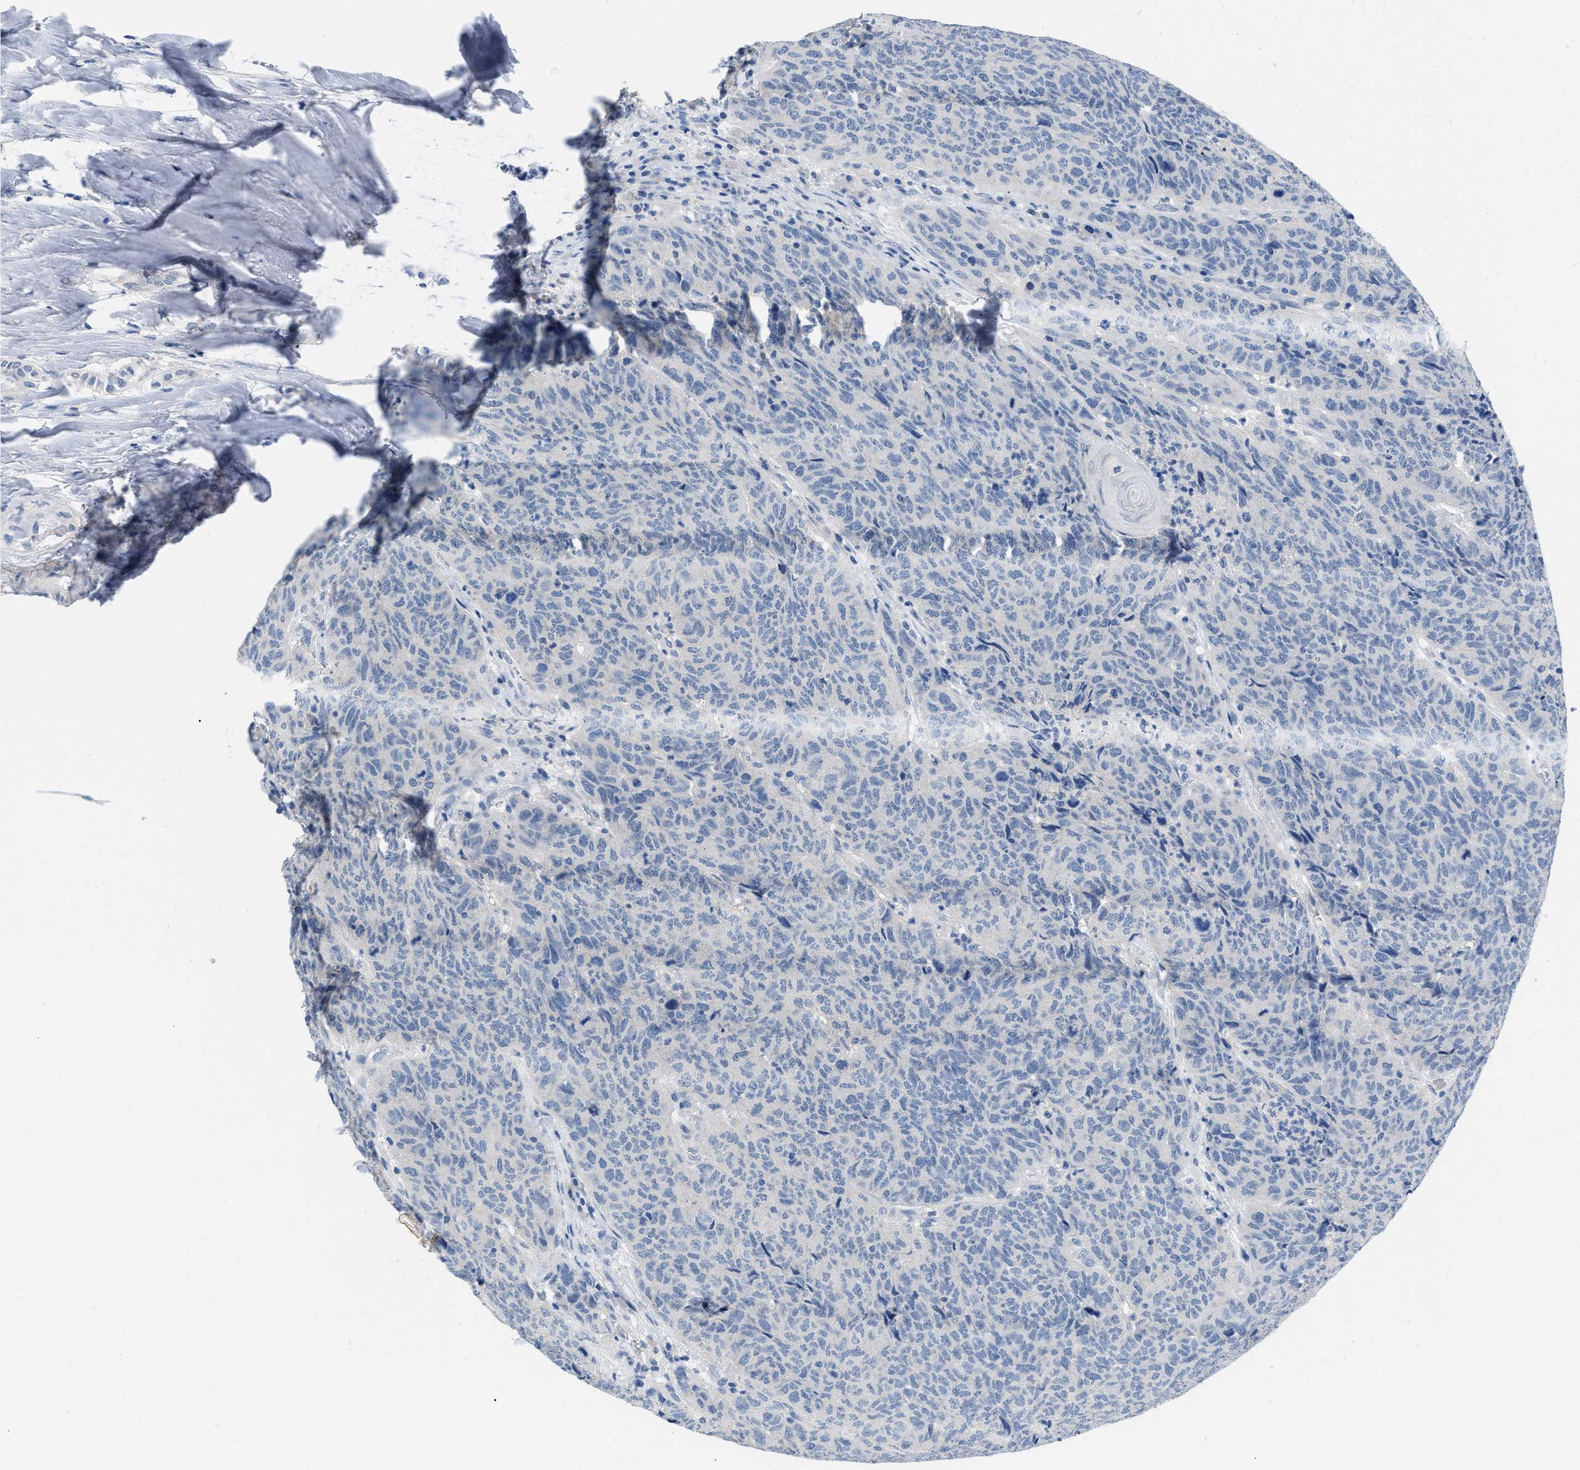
{"staining": {"intensity": "negative", "quantity": "none", "location": "none"}, "tissue": "head and neck cancer", "cell_type": "Tumor cells", "image_type": "cancer", "snomed": [{"axis": "morphology", "description": "Squamous cell carcinoma, NOS"}, {"axis": "topography", "description": "Head-Neck"}], "caption": "Histopathology image shows no significant protein staining in tumor cells of head and neck cancer.", "gene": "PYY", "patient": {"sex": "male", "age": 66}}